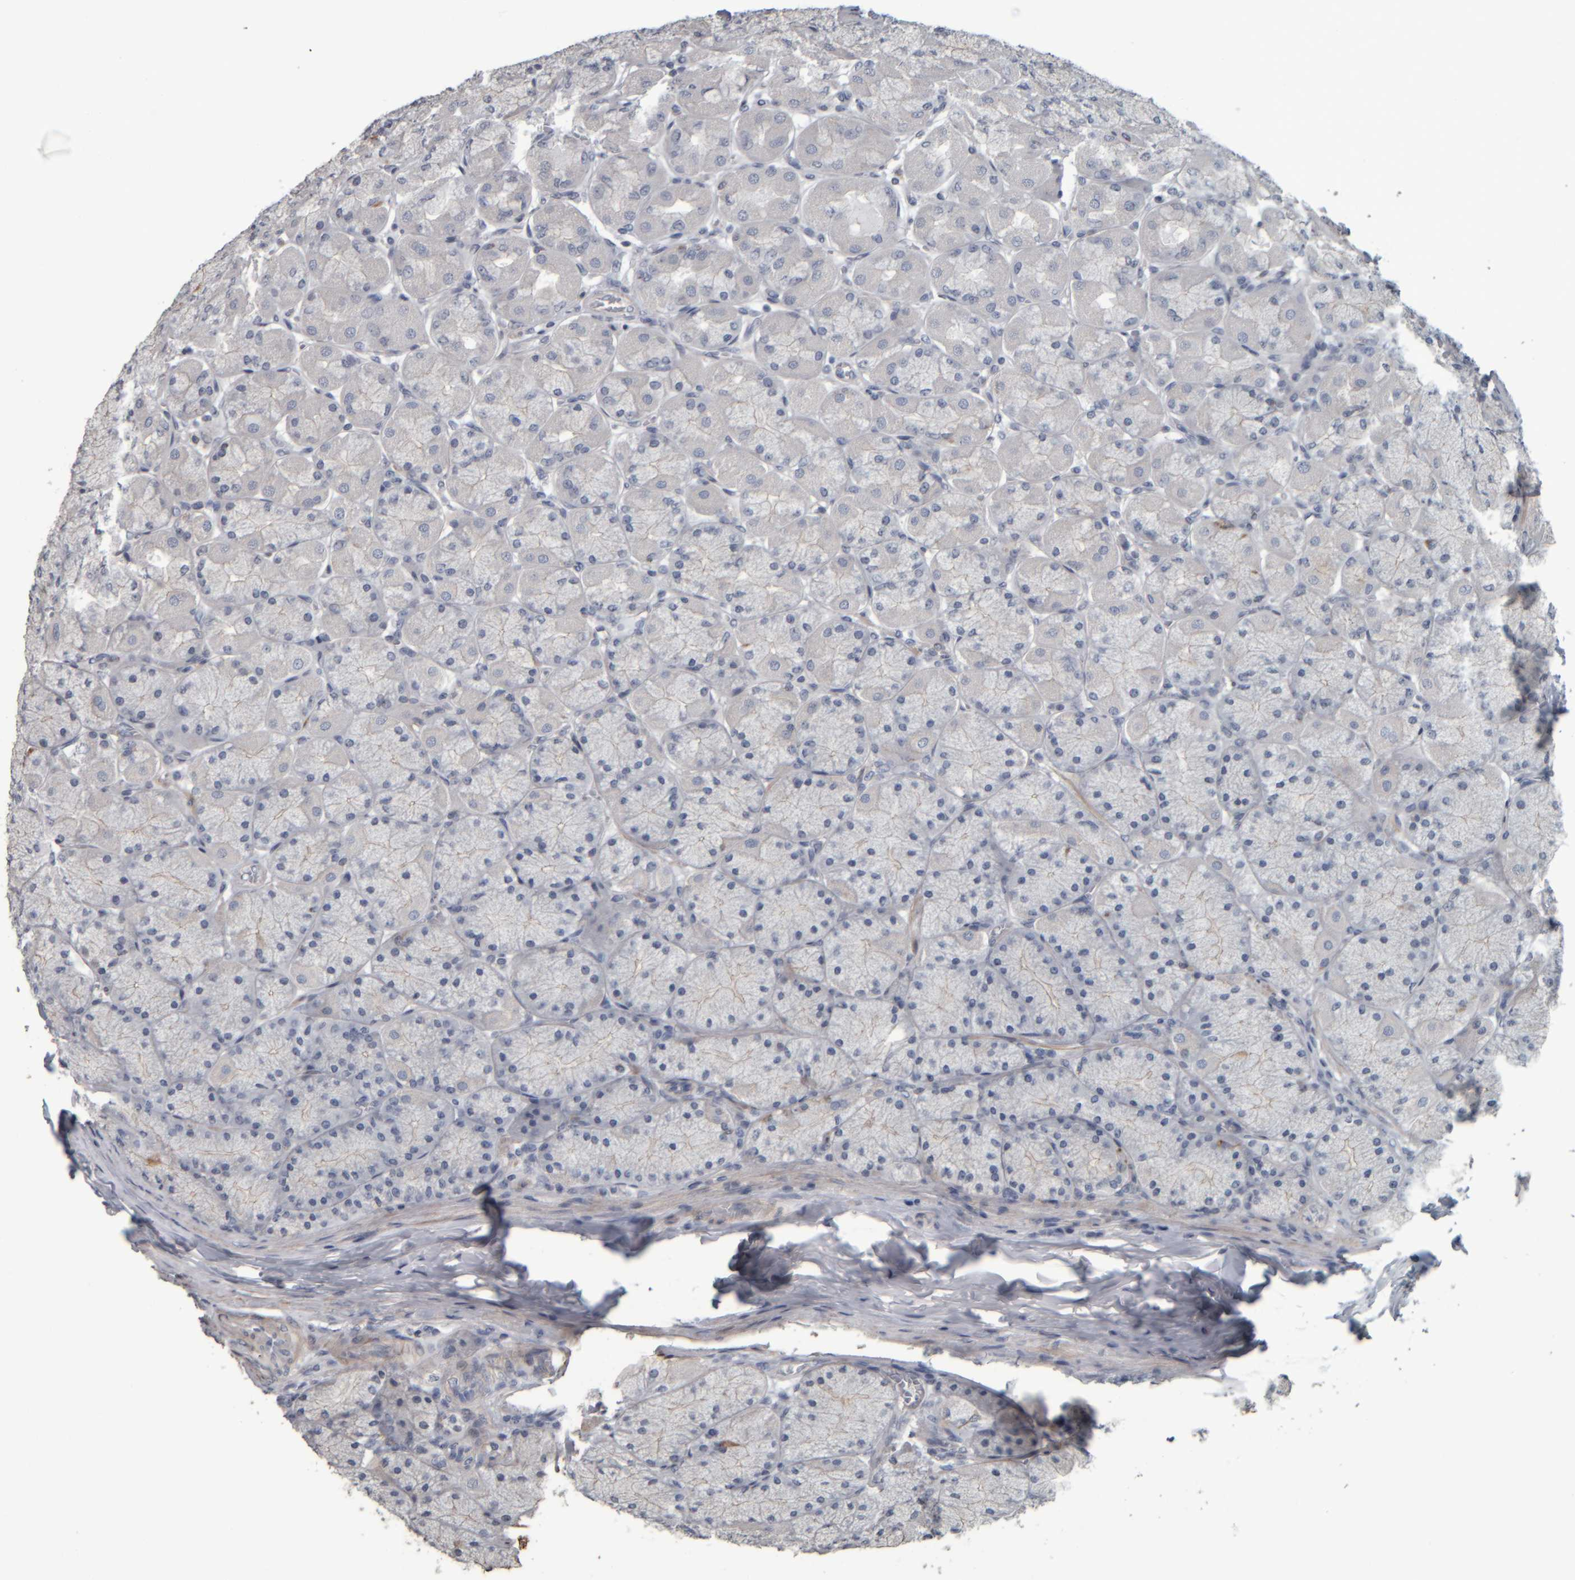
{"staining": {"intensity": "weak", "quantity": "<25%", "location": "cytoplasmic/membranous"}, "tissue": "stomach", "cell_type": "Glandular cells", "image_type": "normal", "snomed": [{"axis": "morphology", "description": "Normal tissue, NOS"}, {"axis": "topography", "description": "Stomach, upper"}], "caption": "The photomicrograph displays no staining of glandular cells in unremarkable stomach.", "gene": "CAVIN4", "patient": {"sex": "female", "age": 56}}